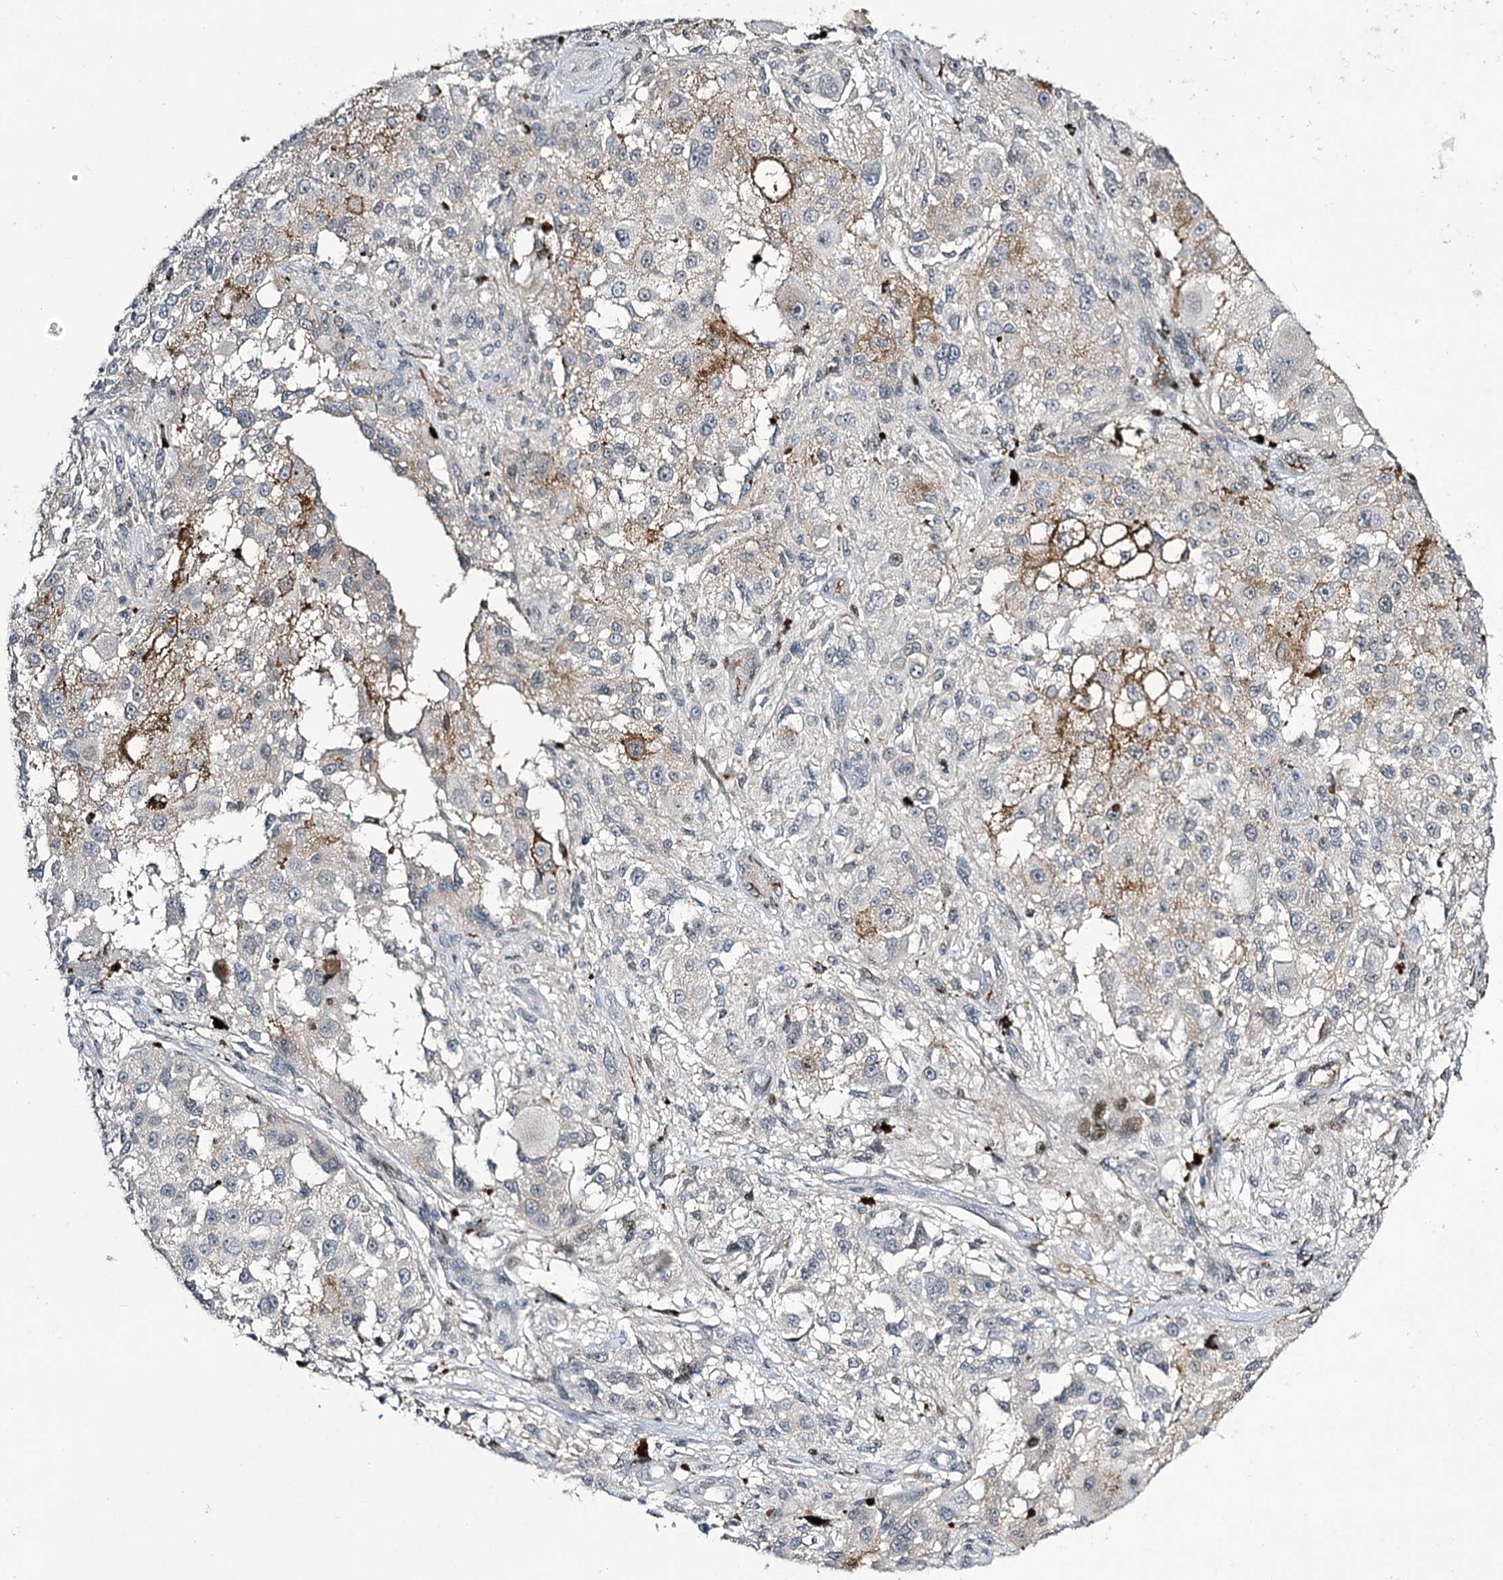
{"staining": {"intensity": "negative", "quantity": "none", "location": "none"}, "tissue": "melanoma", "cell_type": "Tumor cells", "image_type": "cancer", "snomed": [{"axis": "morphology", "description": "Necrosis, NOS"}, {"axis": "morphology", "description": "Malignant melanoma, NOS"}, {"axis": "topography", "description": "Skin"}], "caption": "Tumor cells show no significant expression in malignant melanoma.", "gene": "ITFG2", "patient": {"sex": "female", "age": 87}}